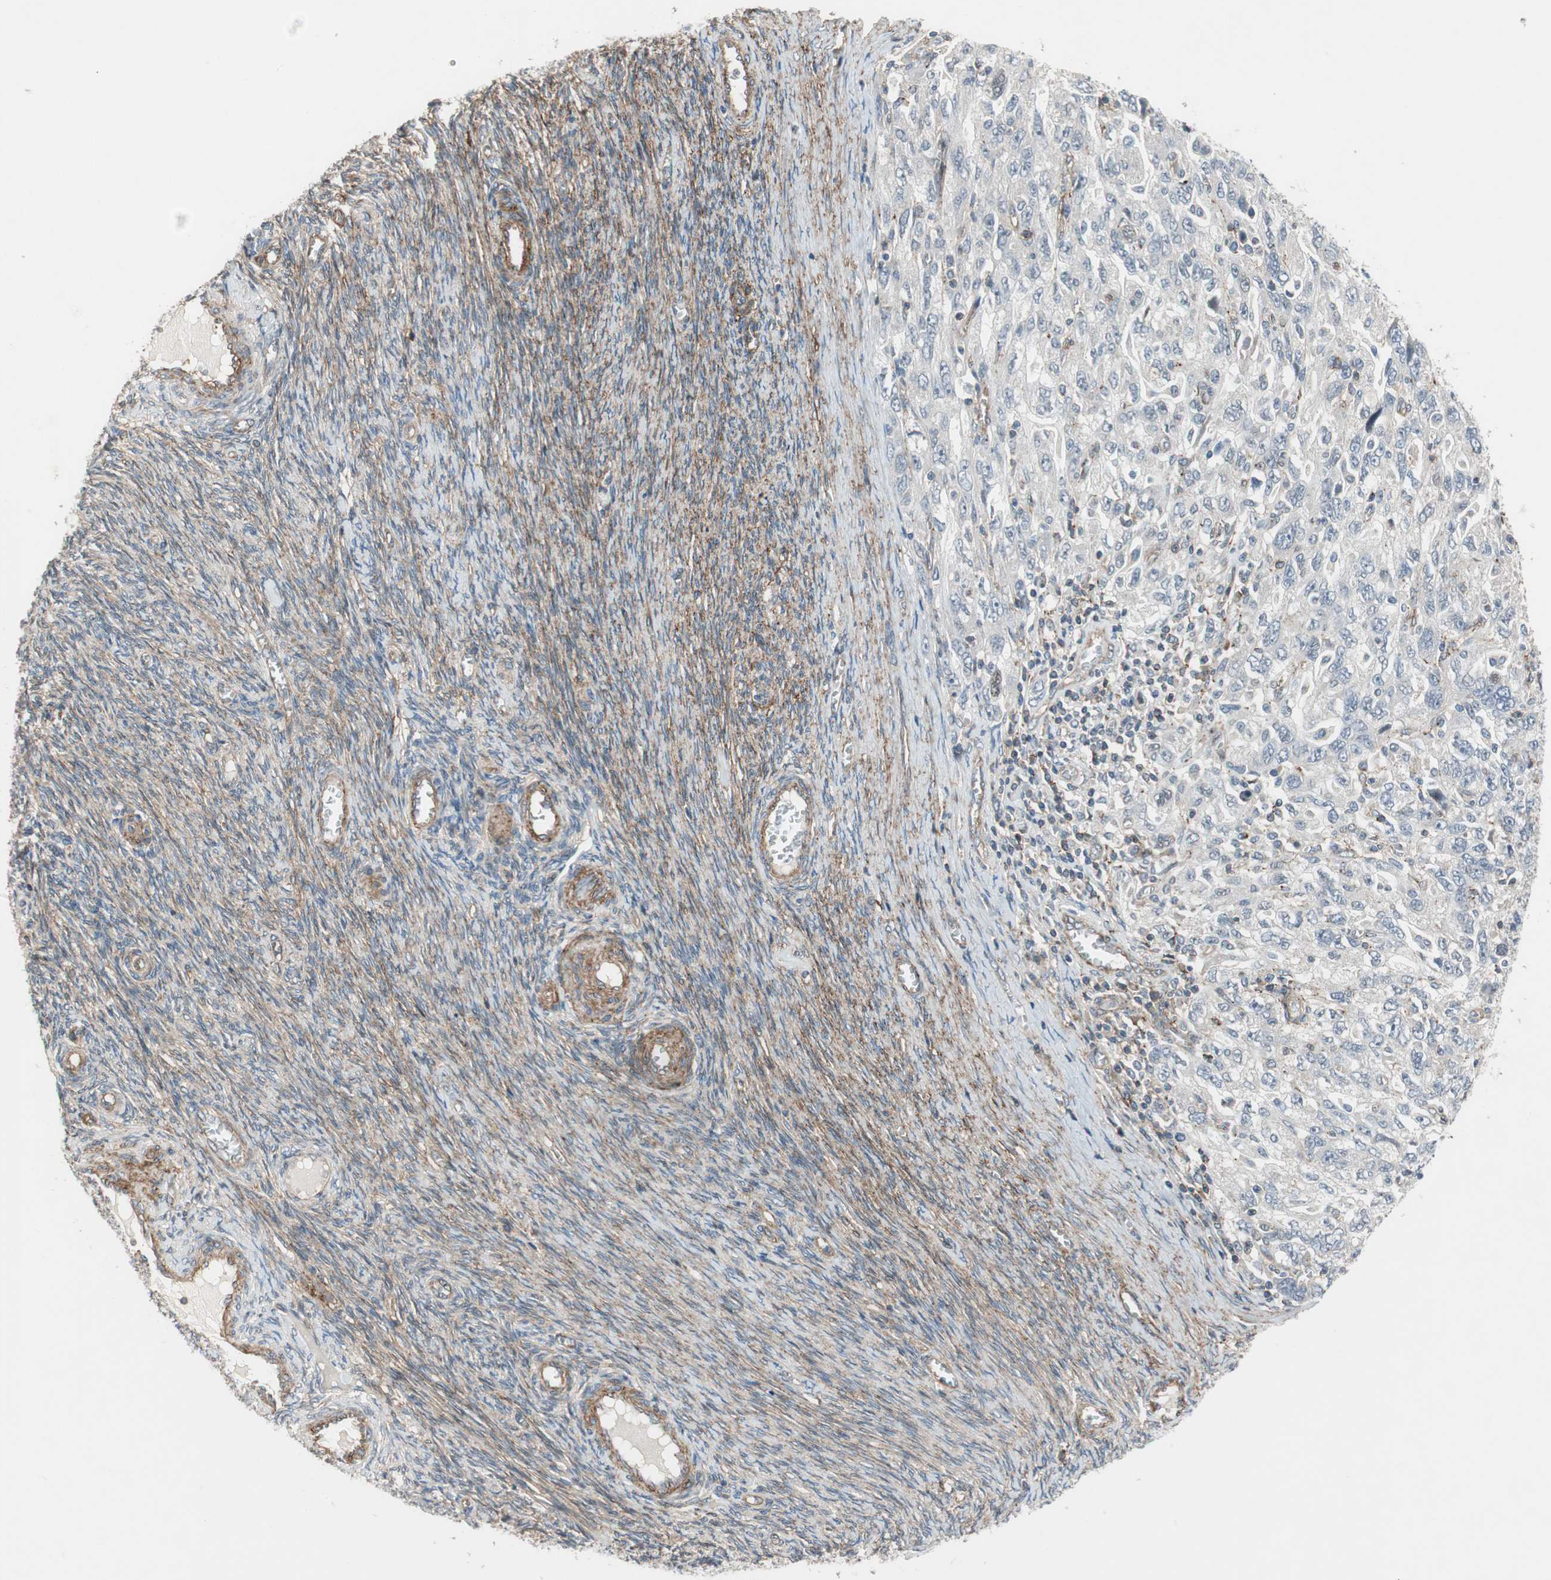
{"staining": {"intensity": "negative", "quantity": "none", "location": "none"}, "tissue": "ovarian cancer", "cell_type": "Tumor cells", "image_type": "cancer", "snomed": [{"axis": "morphology", "description": "Carcinoma, NOS"}, {"axis": "morphology", "description": "Cystadenocarcinoma, serous, NOS"}, {"axis": "topography", "description": "Ovary"}], "caption": "A high-resolution image shows IHC staining of ovarian cancer (serous cystadenocarcinoma), which demonstrates no significant positivity in tumor cells. (DAB immunohistochemistry (IHC) with hematoxylin counter stain).", "gene": "GRHL1", "patient": {"sex": "female", "age": 69}}